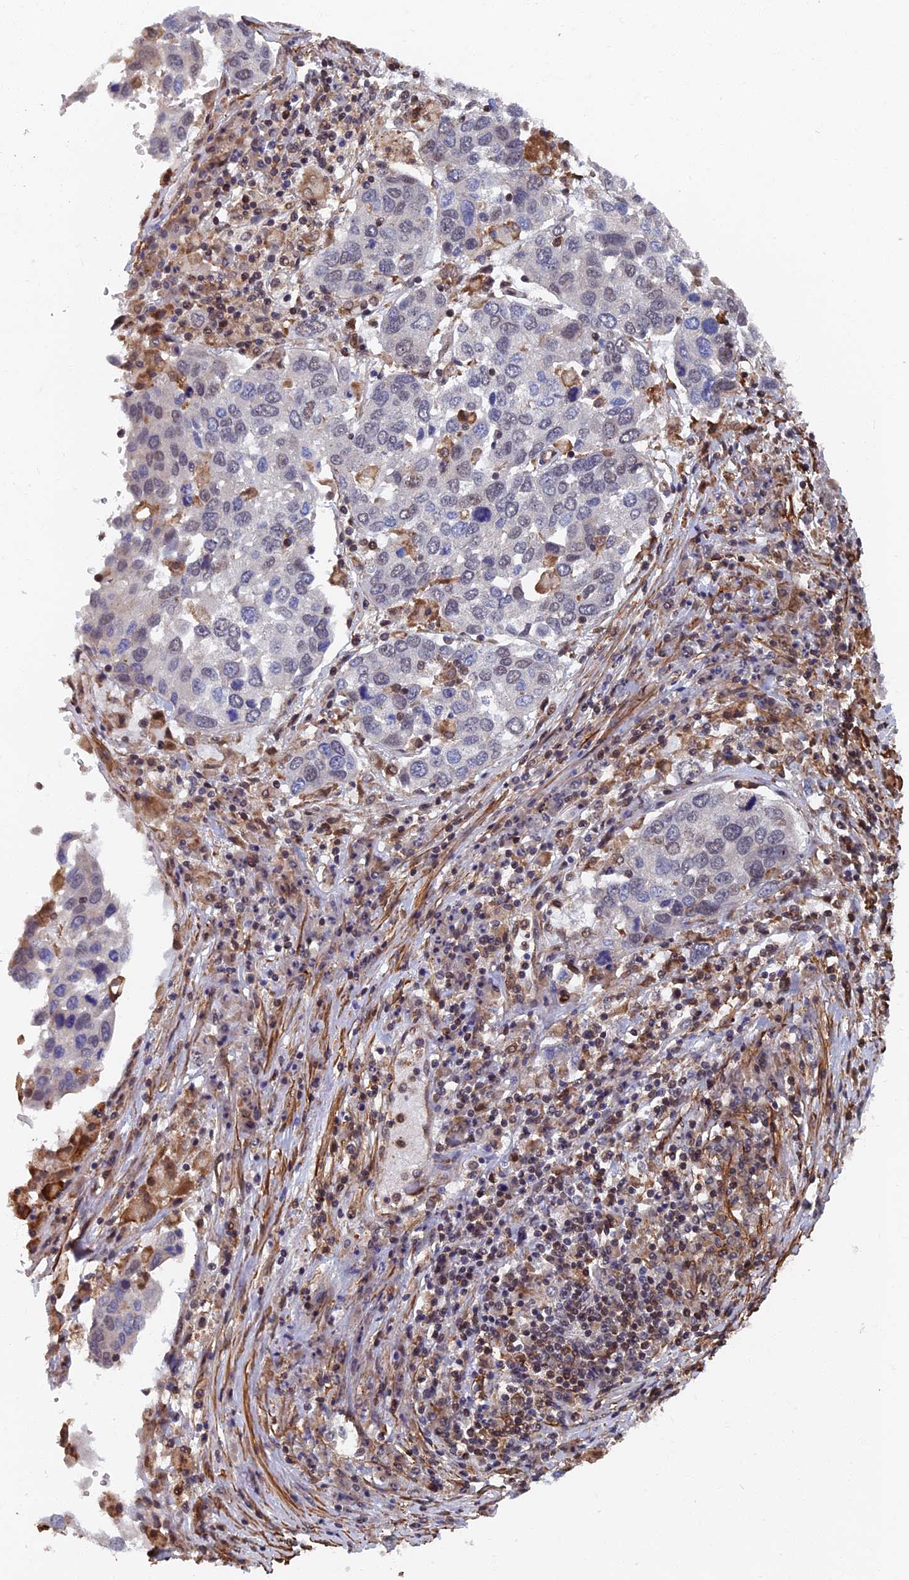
{"staining": {"intensity": "weak", "quantity": "<25%", "location": "cytoplasmic/membranous"}, "tissue": "lung cancer", "cell_type": "Tumor cells", "image_type": "cancer", "snomed": [{"axis": "morphology", "description": "Squamous cell carcinoma, NOS"}, {"axis": "topography", "description": "Lung"}], "caption": "This photomicrograph is of squamous cell carcinoma (lung) stained with immunohistochemistry (IHC) to label a protein in brown with the nuclei are counter-stained blue. There is no expression in tumor cells.", "gene": "CTDP1", "patient": {"sex": "male", "age": 65}}